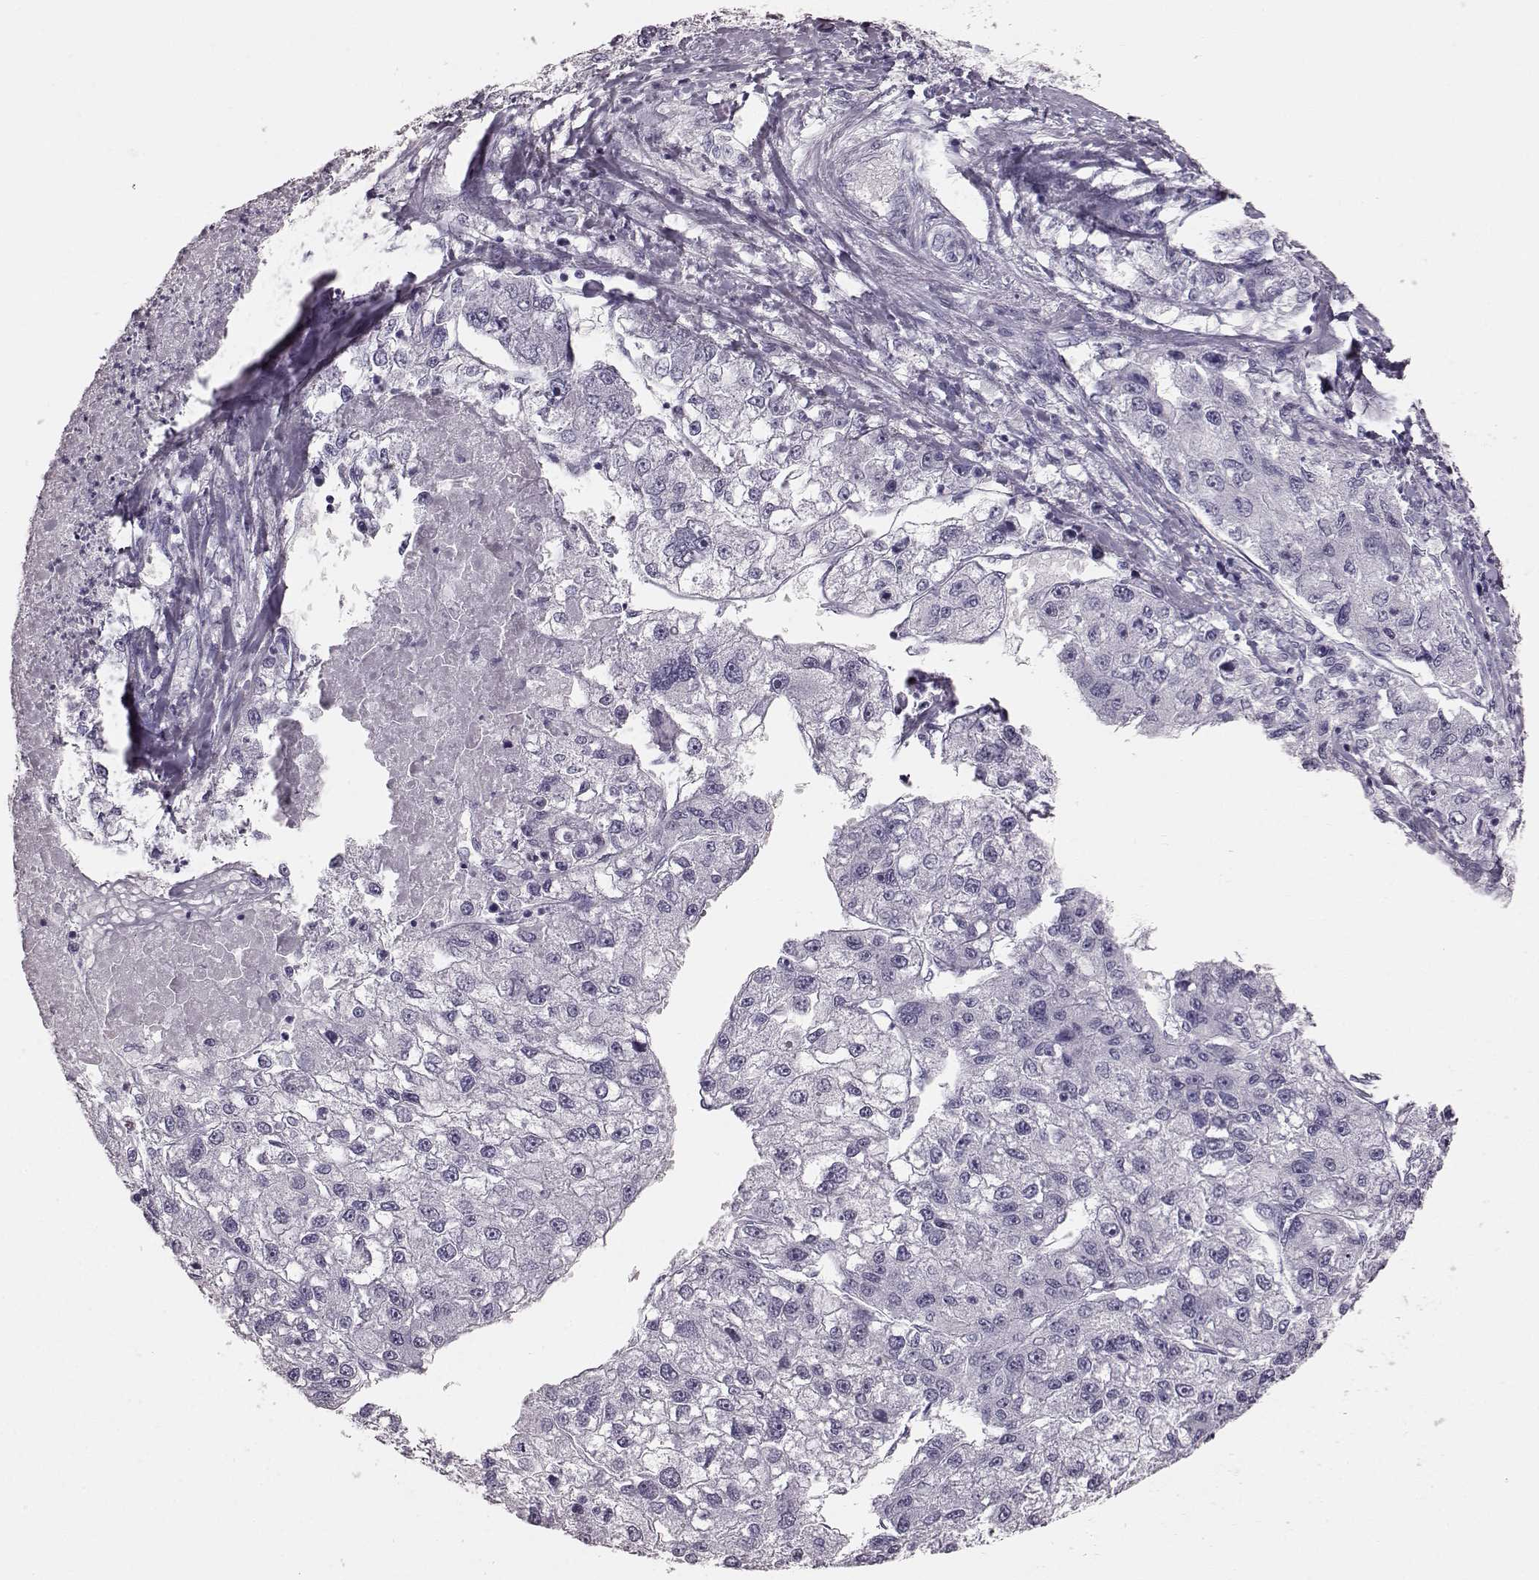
{"staining": {"intensity": "negative", "quantity": "none", "location": "none"}, "tissue": "liver cancer", "cell_type": "Tumor cells", "image_type": "cancer", "snomed": [{"axis": "morphology", "description": "Carcinoma, Hepatocellular, NOS"}, {"axis": "topography", "description": "Liver"}], "caption": "IHC image of neoplastic tissue: human hepatocellular carcinoma (liver) stained with DAB demonstrates no significant protein positivity in tumor cells.", "gene": "TCHHL1", "patient": {"sex": "male", "age": 56}}